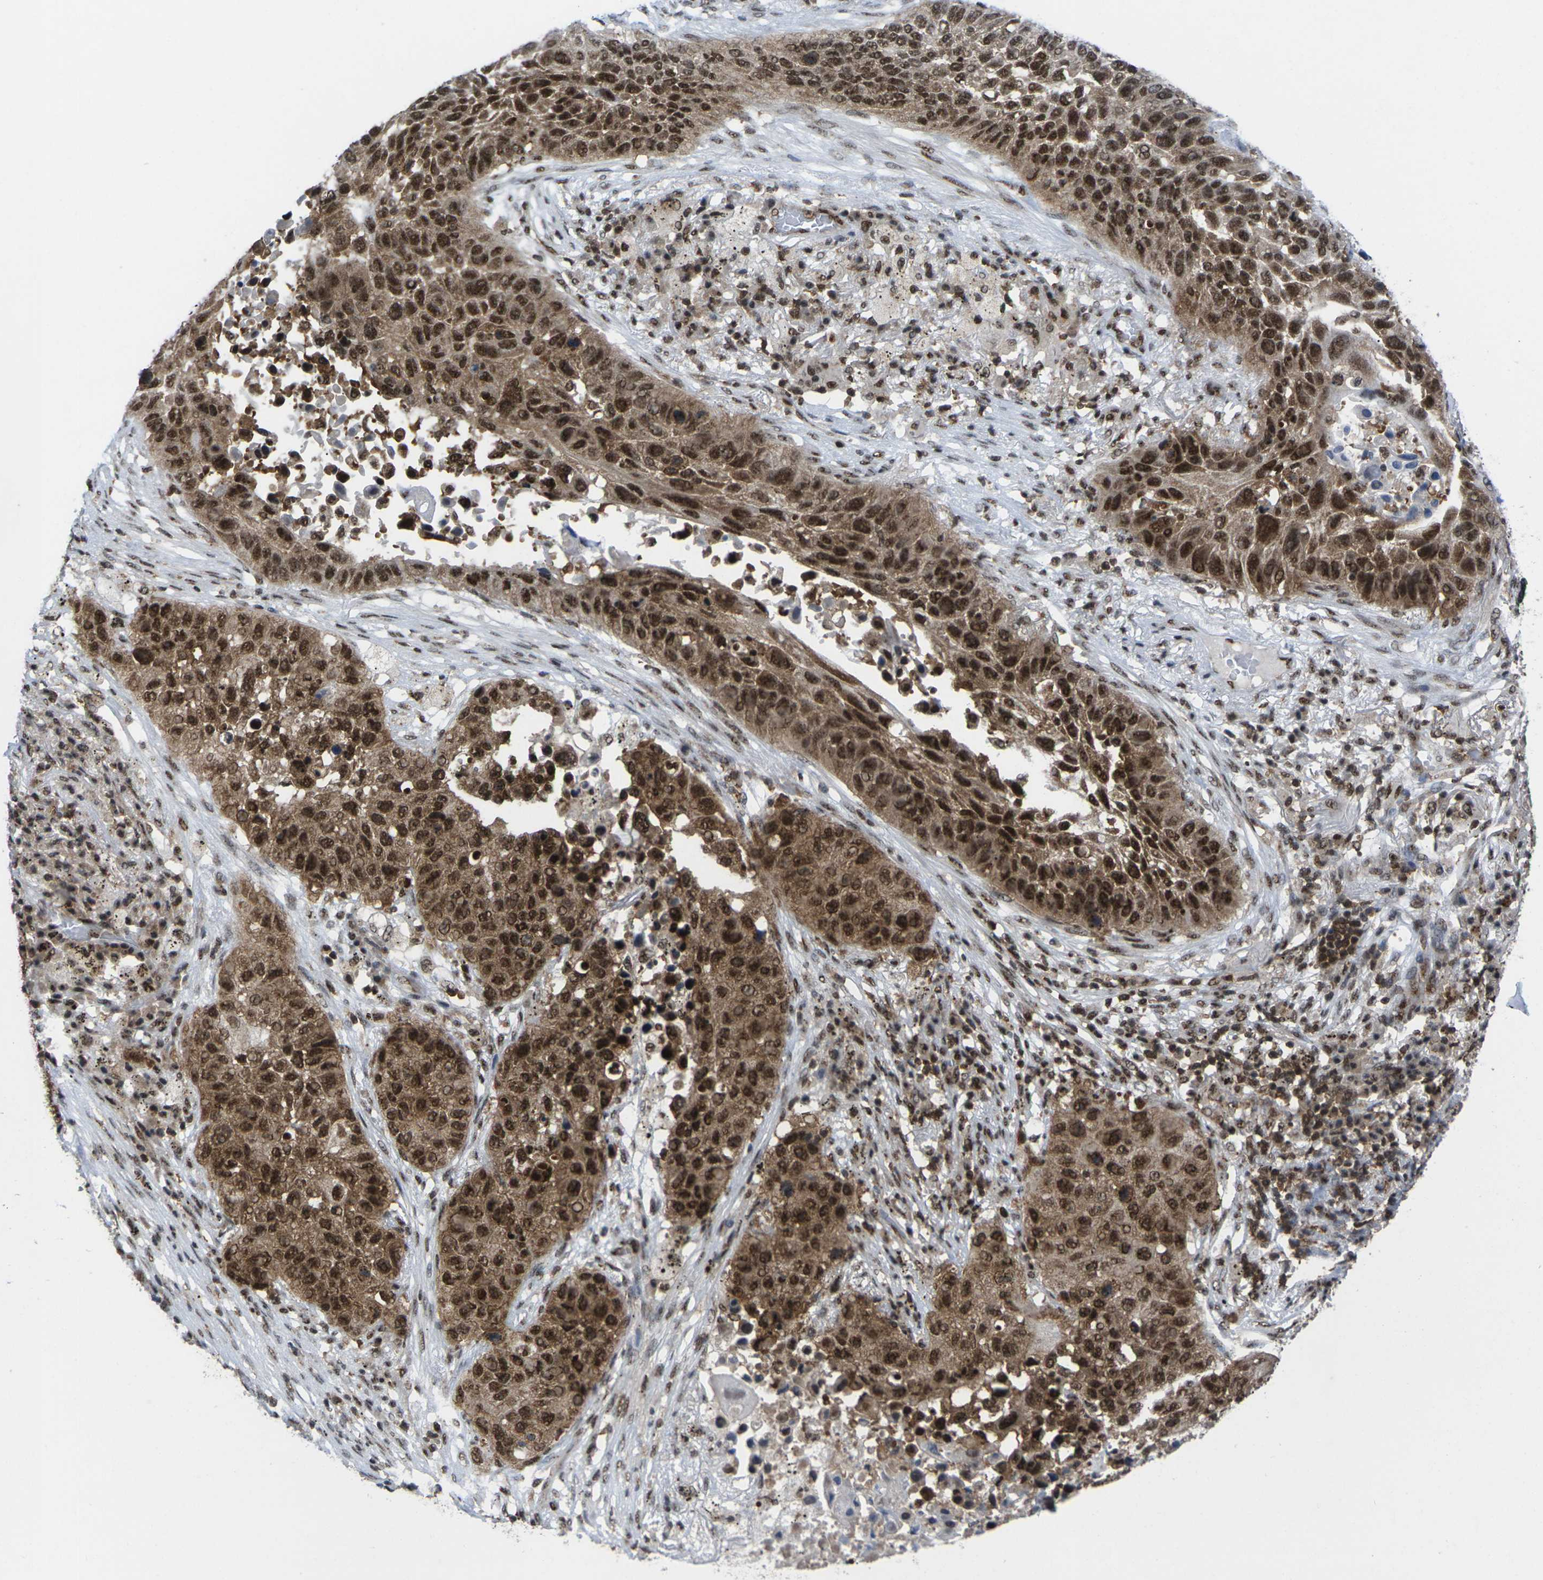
{"staining": {"intensity": "strong", "quantity": ">75%", "location": "cytoplasmic/membranous,nuclear"}, "tissue": "lung cancer", "cell_type": "Tumor cells", "image_type": "cancer", "snomed": [{"axis": "morphology", "description": "Squamous cell carcinoma, NOS"}, {"axis": "topography", "description": "Lung"}], "caption": "A brown stain highlights strong cytoplasmic/membranous and nuclear staining of a protein in lung squamous cell carcinoma tumor cells. (DAB (3,3'-diaminobenzidine) = brown stain, brightfield microscopy at high magnification).", "gene": "MAGOH", "patient": {"sex": "male", "age": 57}}